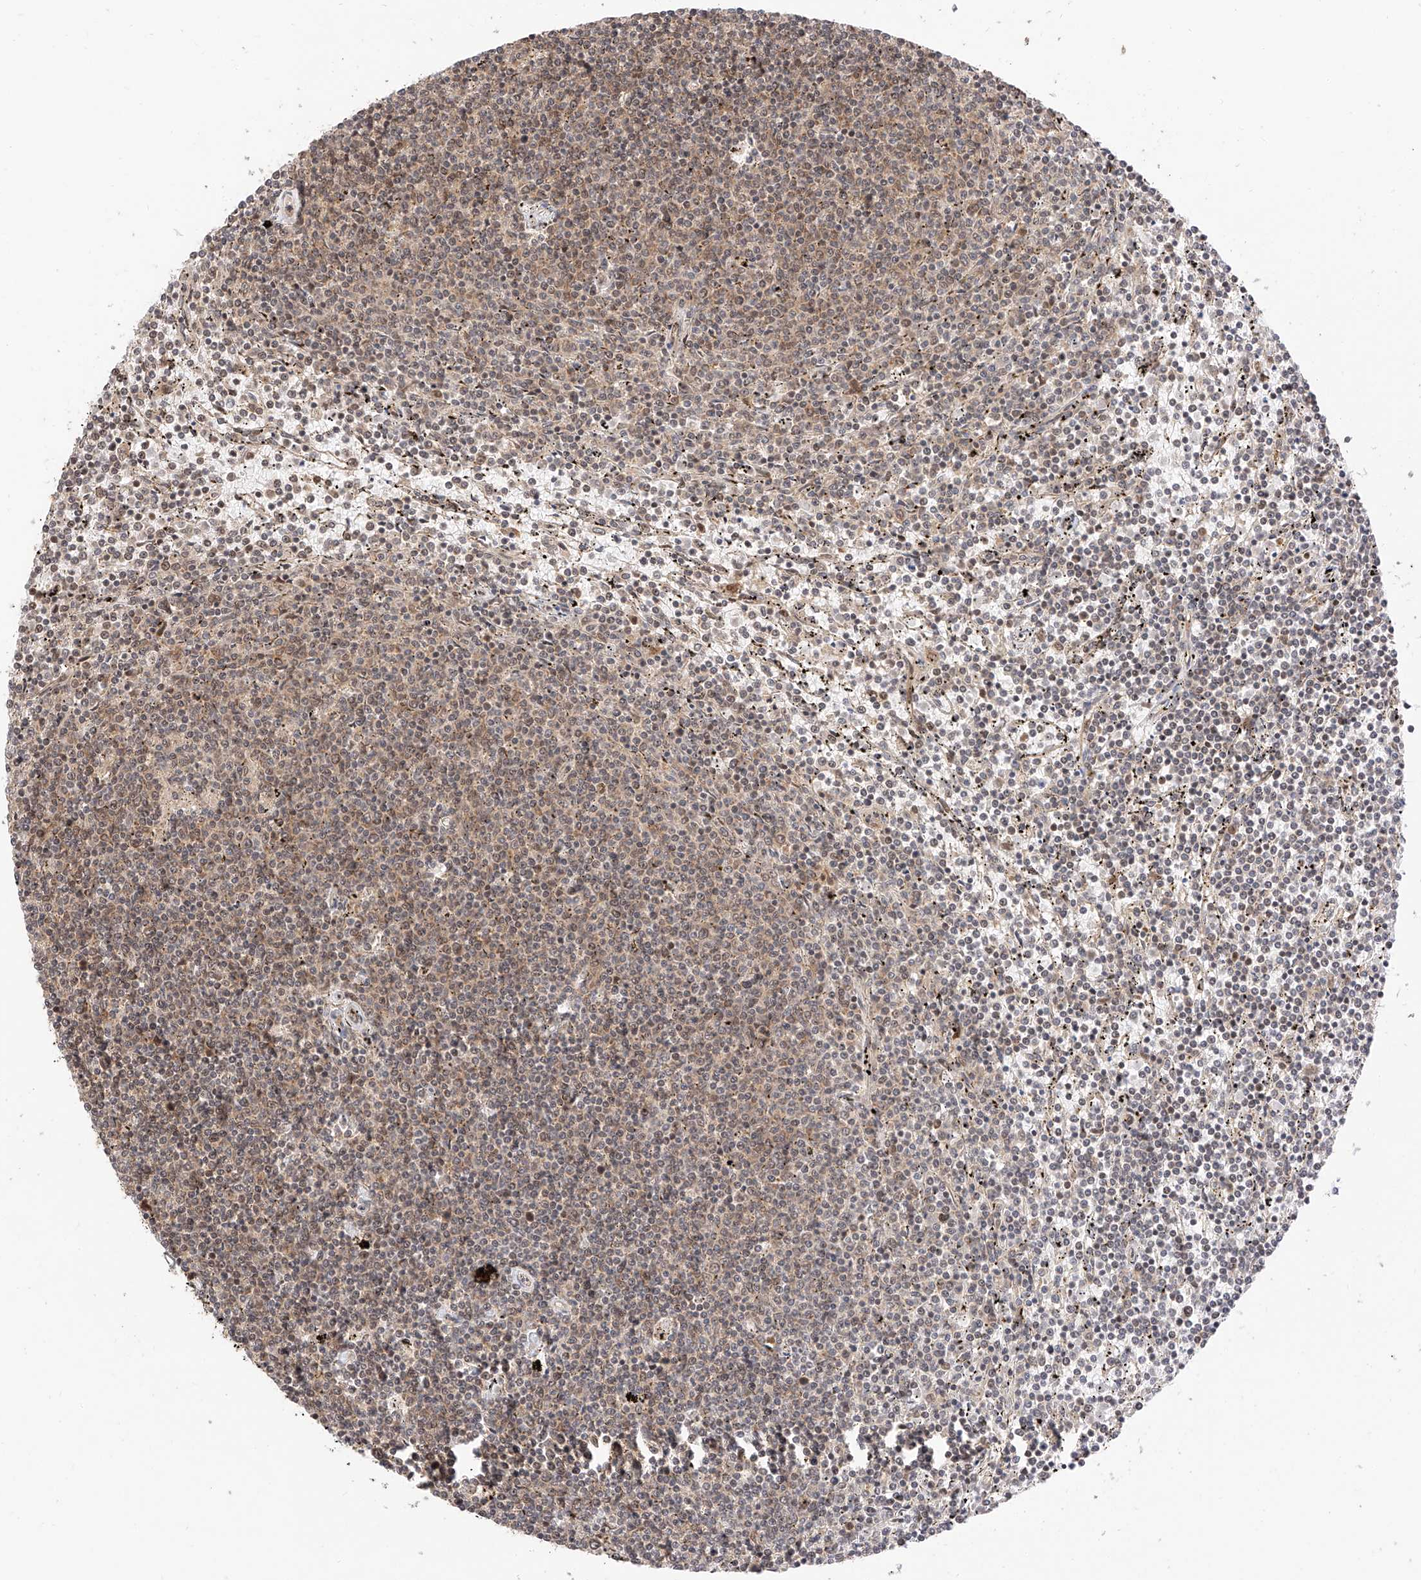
{"staining": {"intensity": "weak", "quantity": "<25%", "location": "nuclear"}, "tissue": "lymphoma", "cell_type": "Tumor cells", "image_type": "cancer", "snomed": [{"axis": "morphology", "description": "Malignant lymphoma, non-Hodgkin's type, Low grade"}, {"axis": "topography", "description": "Spleen"}], "caption": "Immunohistochemistry micrograph of malignant lymphoma, non-Hodgkin's type (low-grade) stained for a protein (brown), which reveals no positivity in tumor cells.", "gene": "EIF4H", "patient": {"sex": "female", "age": 50}}